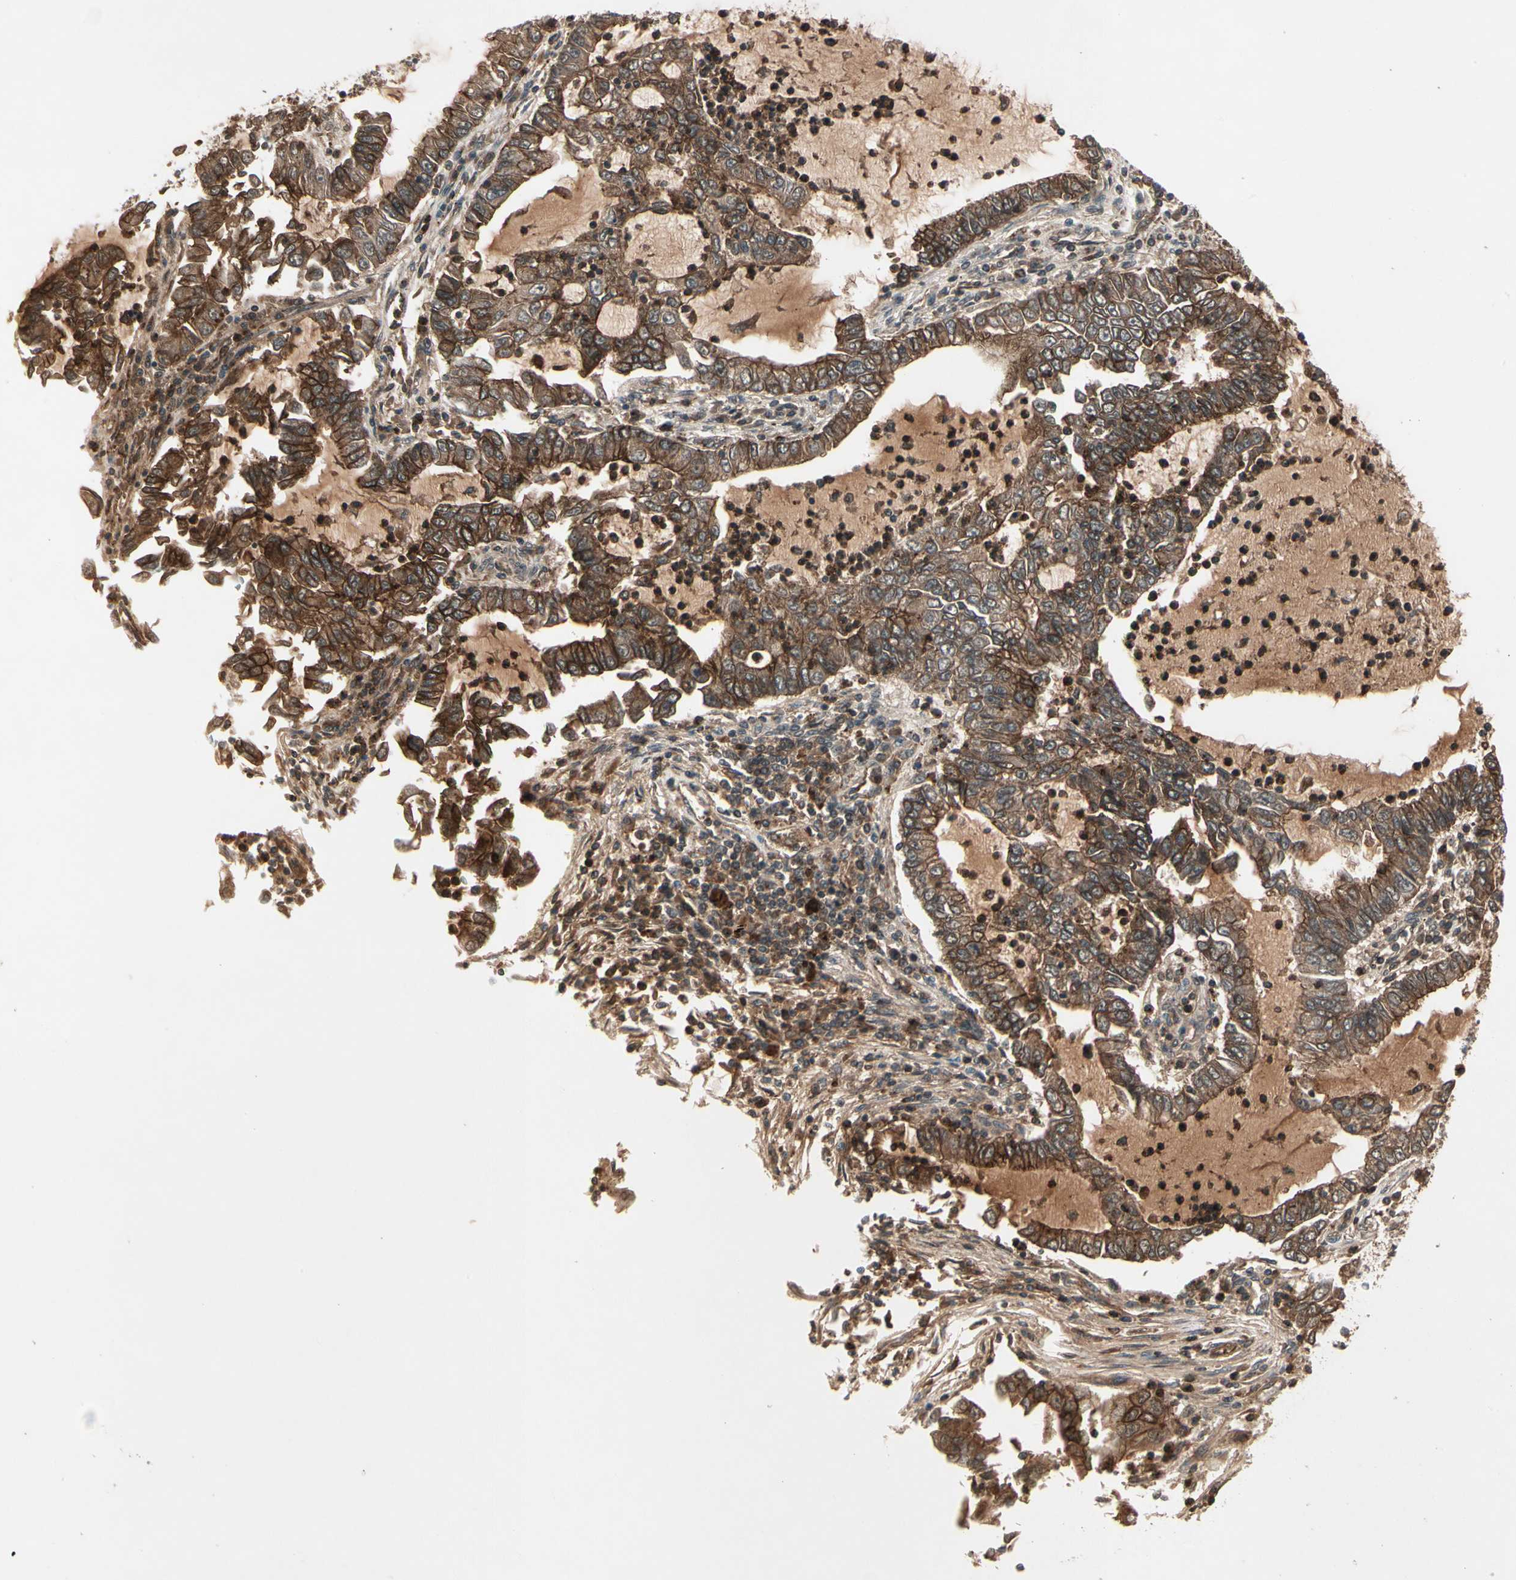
{"staining": {"intensity": "strong", "quantity": ">75%", "location": "cytoplasmic/membranous"}, "tissue": "lung cancer", "cell_type": "Tumor cells", "image_type": "cancer", "snomed": [{"axis": "morphology", "description": "Adenocarcinoma, NOS"}, {"axis": "topography", "description": "Lung"}], "caption": "A micrograph of adenocarcinoma (lung) stained for a protein shows strong cytoplasmic/membranous brown staining in tumor cells.", "gene": "FLOT1", "patient": {"sex": "female", "age": 51}}